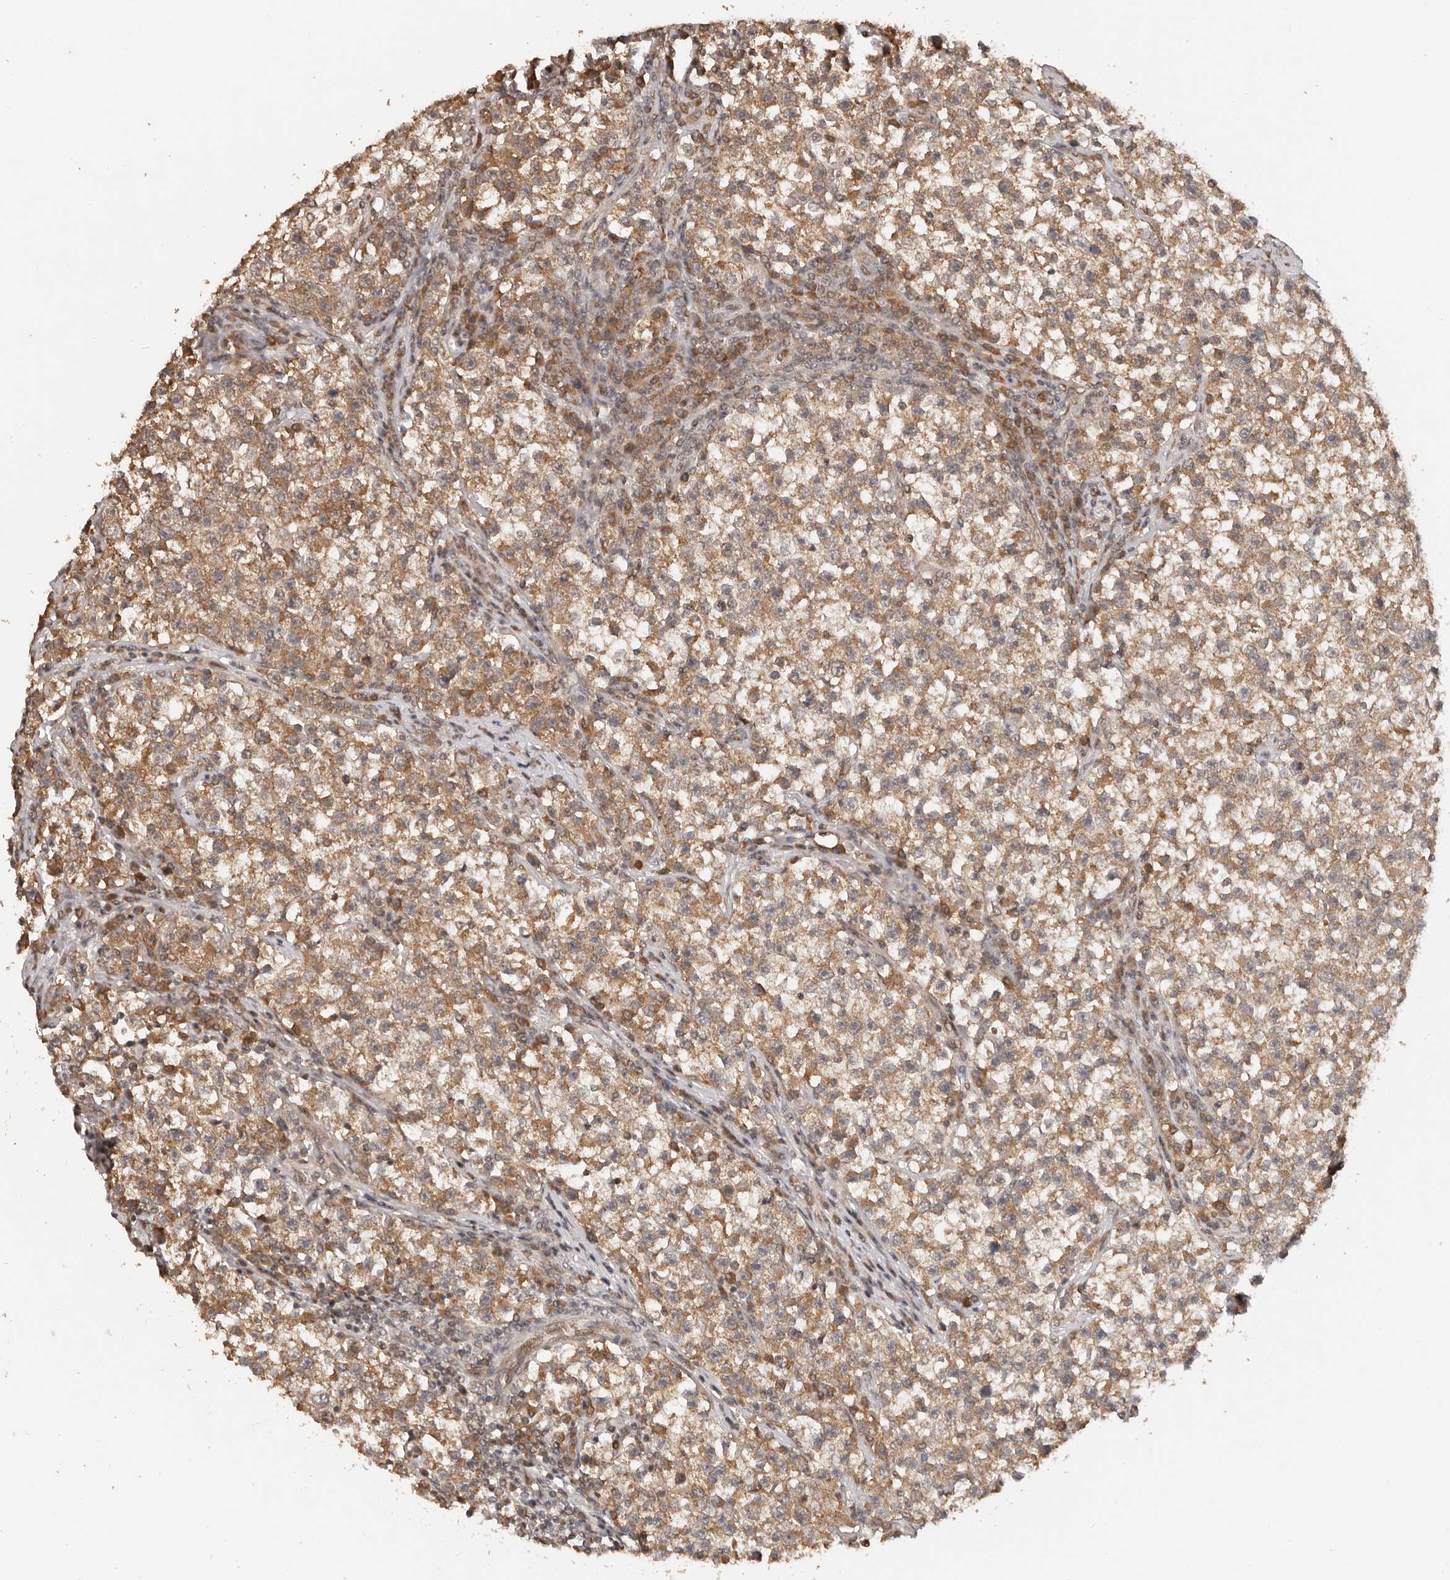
{"staining": {"intensity": "moderate", "quantity": ">75%", "location": "cytoplasmic/membranous"}, "tissue": "testis cancer", "cell_type": "Tumor cells", "image_type": "cancer", "snomed": [{"axis": "morphology", "description": "Seminoma, NOS"}, {"axis": "topography", "description": "Testis"}], "caption": "Testis seminoma stained for a protein (brown) reveals moderate cytoplasmic/membranous positive positivity in approximately >75% of tumor cells.", "gene": "SEC14L1", "patient": {"sex": "male", "age": 22}}